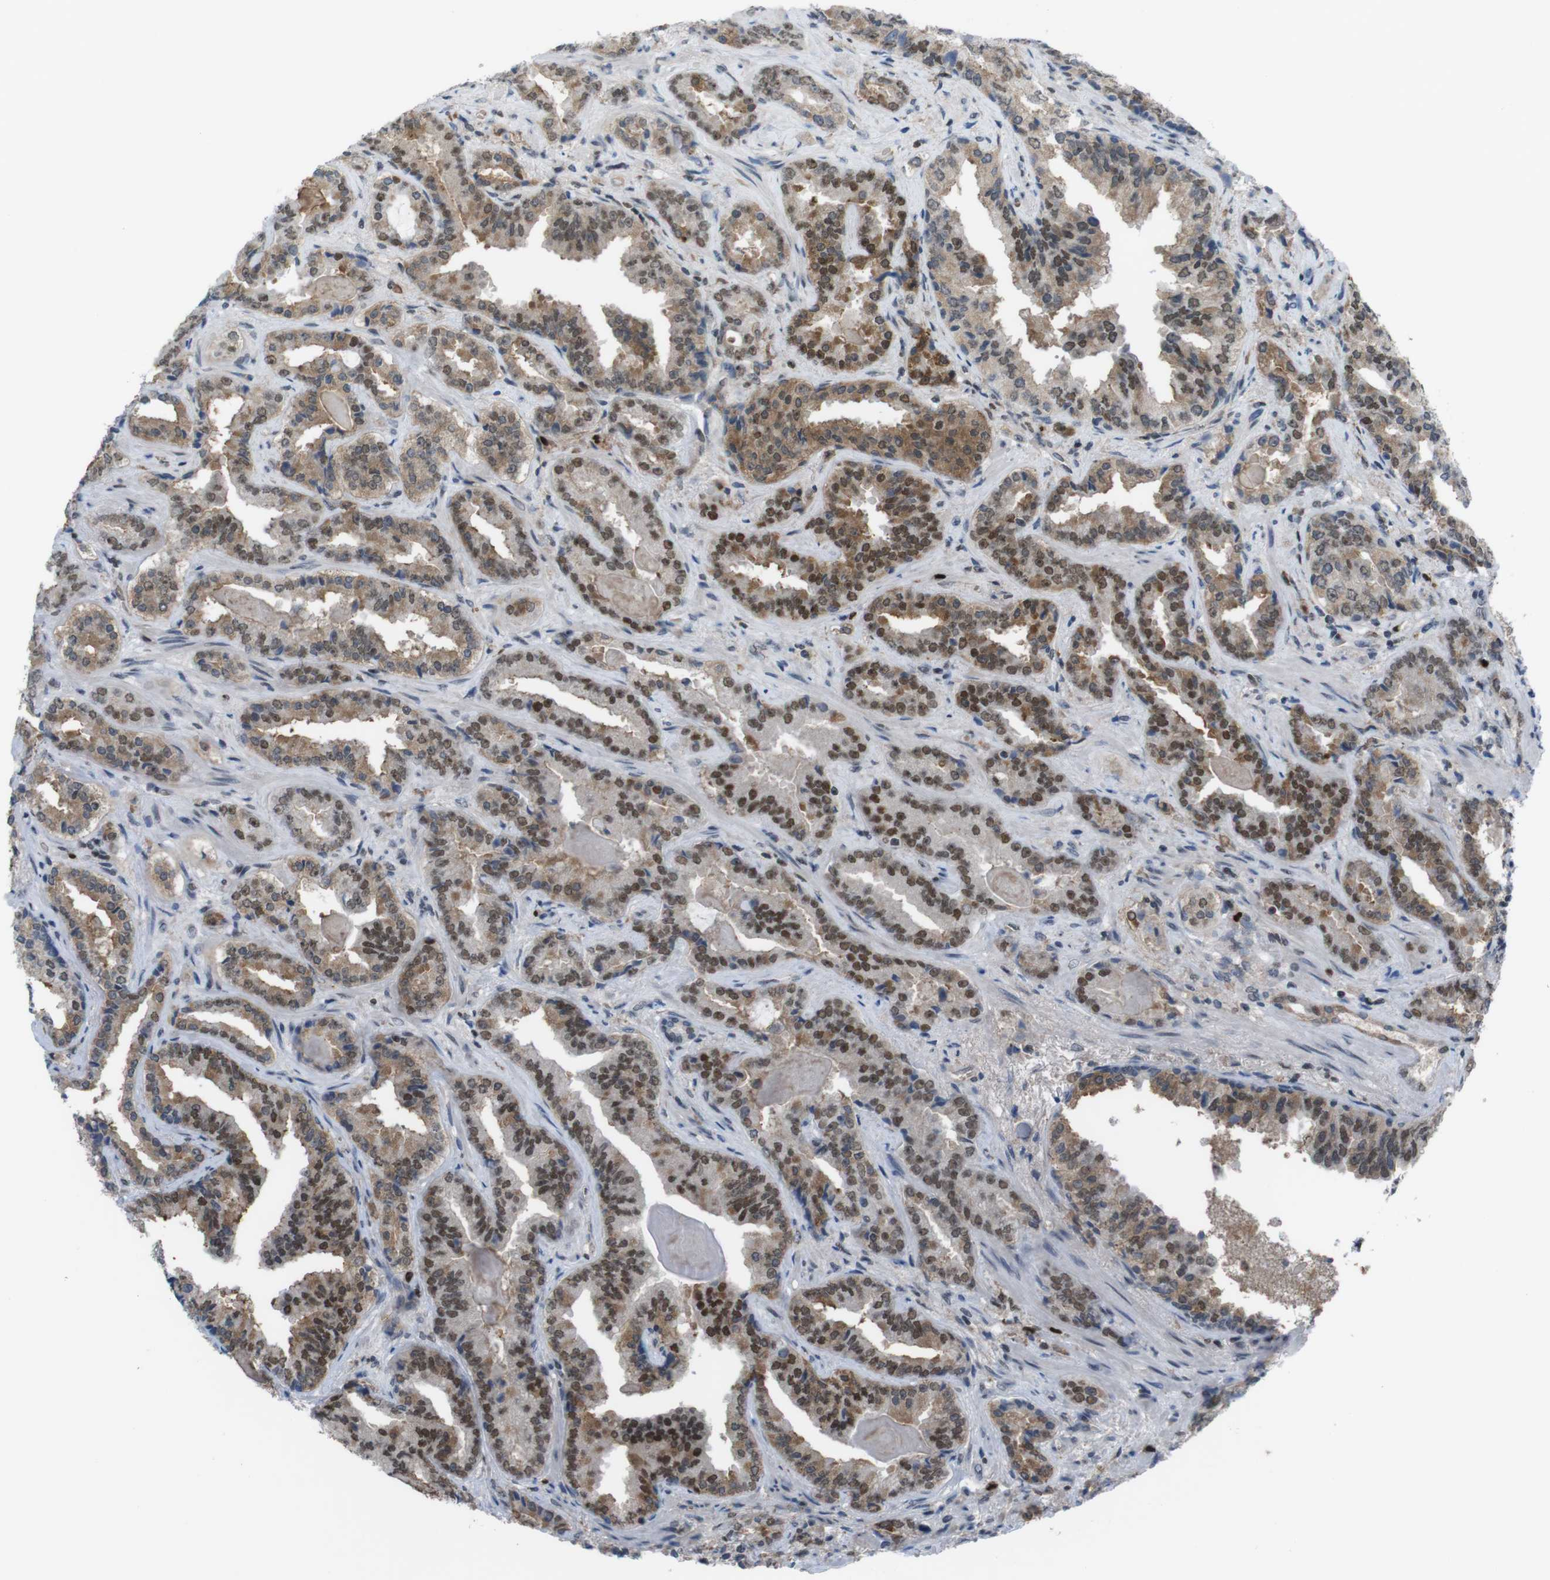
{"staining": {"intensity": "moderate", "quantity": ">75%", "location": "cytoplasmic/membranous,nuclear"}, "tissue": "prostate cancer", "cell_type": "Tumor cells", "image_type": "cancer", "snomed": [{"axis": "morphology", "description": "Adenocarcinoma, Low grade"}, {"axis": "topography", "description": "Prostate"}], "caption": "Prostate cancer (adenocarcinoma (low-grade)) was stained to show a protein in brown. There is medium levels of moderate cytoplasmic/membranous and nuclear staining in approximately >75% of tumor cells.", "gene": "SUB1", "patient": {"sex": "male", "age": 60}}